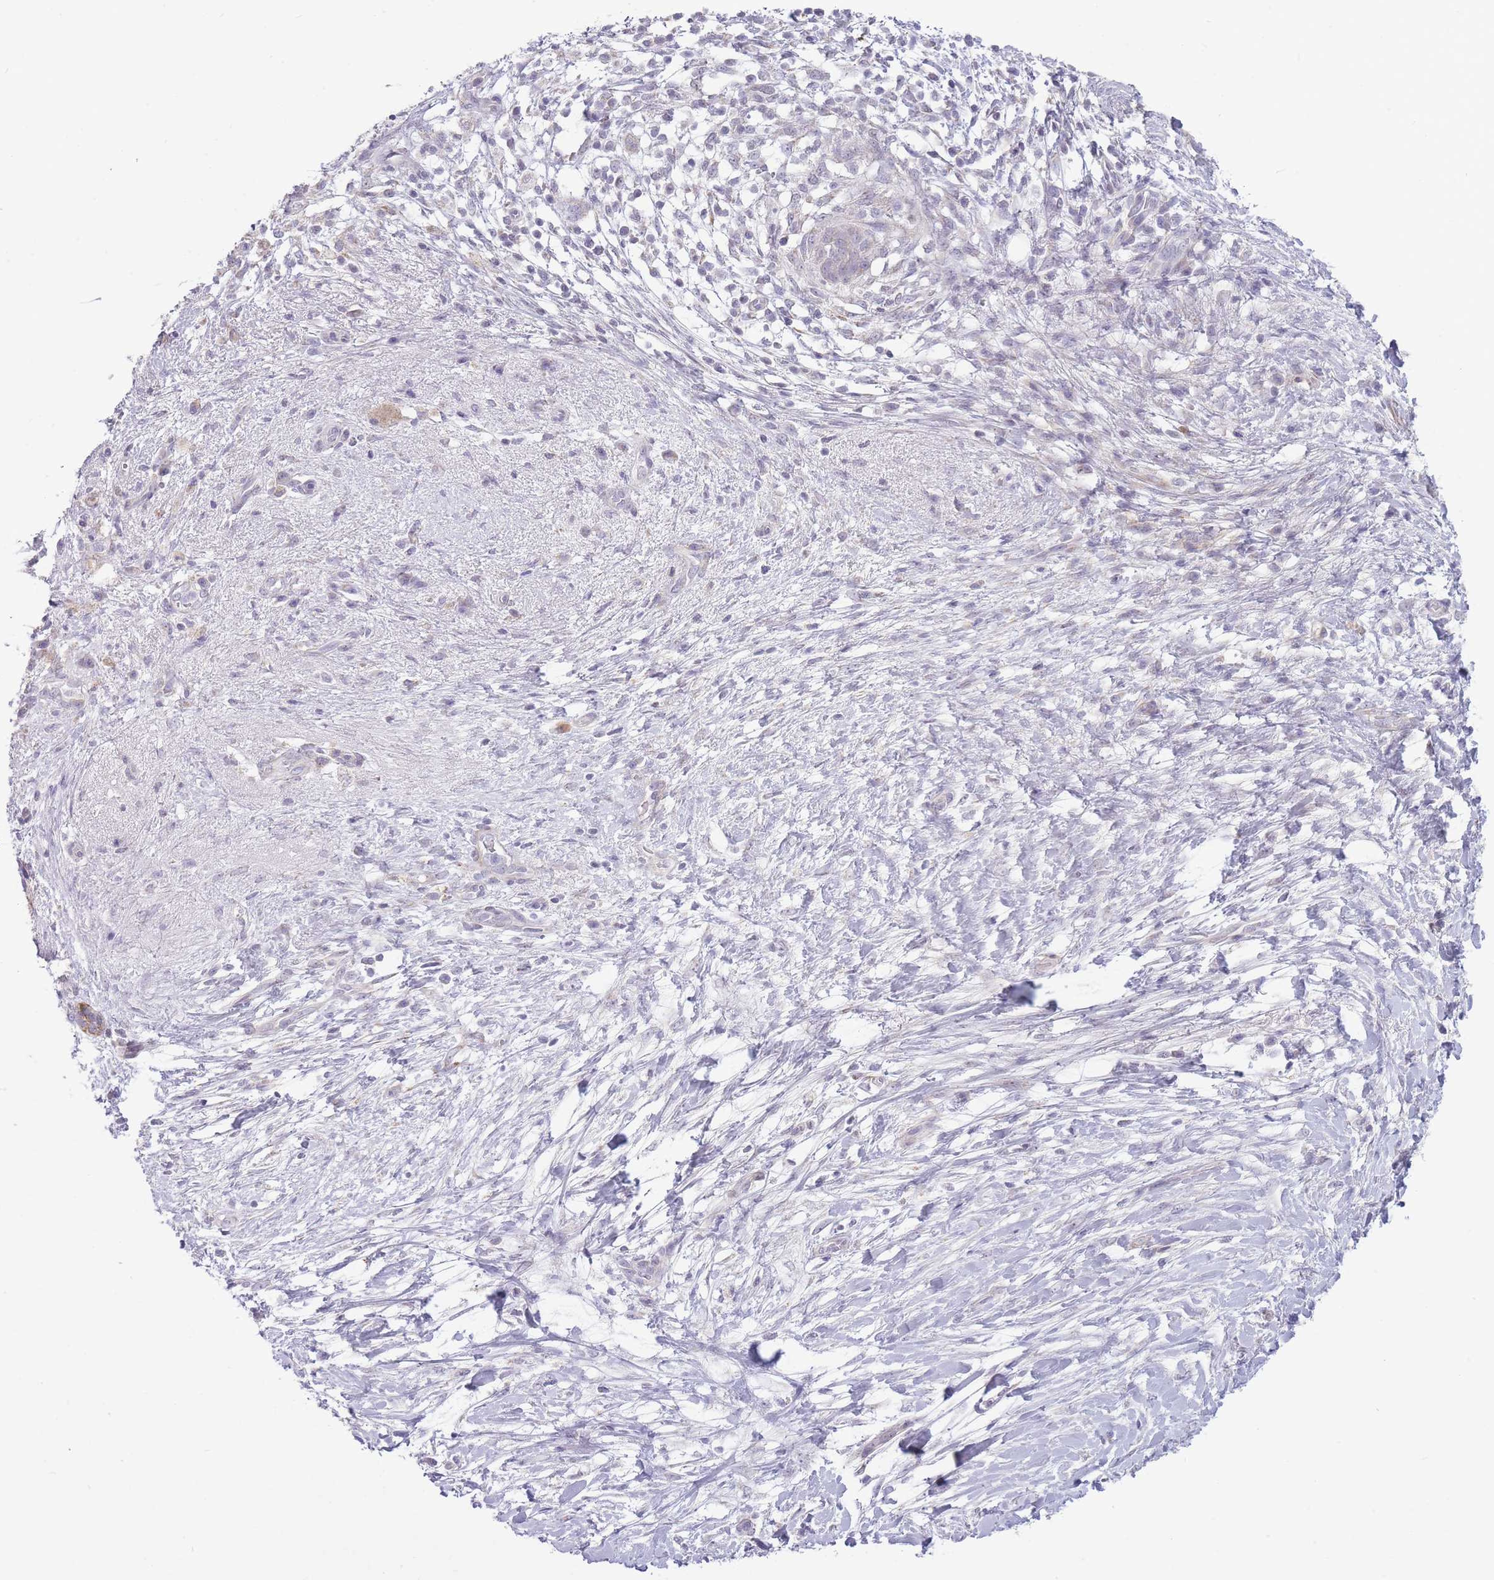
{"staining": {"intensity": "negative", "quantity": "none", "location": "none"}, "tissue": "pancreatic cancer", "cell_type": "Tumor cells", "image_type": "cancer", "snomed": [{"axis": "morphology", "description": "Adenocarcinoma, NOS"}, {"axis": "topography", "description": "Pancreas"}], "caption": "Tumor cells show no significant protein staining in adenocarcinoma (pancreatic). (Stains: DAB immunohistochemistry (IHC) with hematoxylin counter stain, Microscopy: brightfield microscopy at high magnification).", "gene": "ZBTB24", "patient": {"sex": "female", "age": 72}}